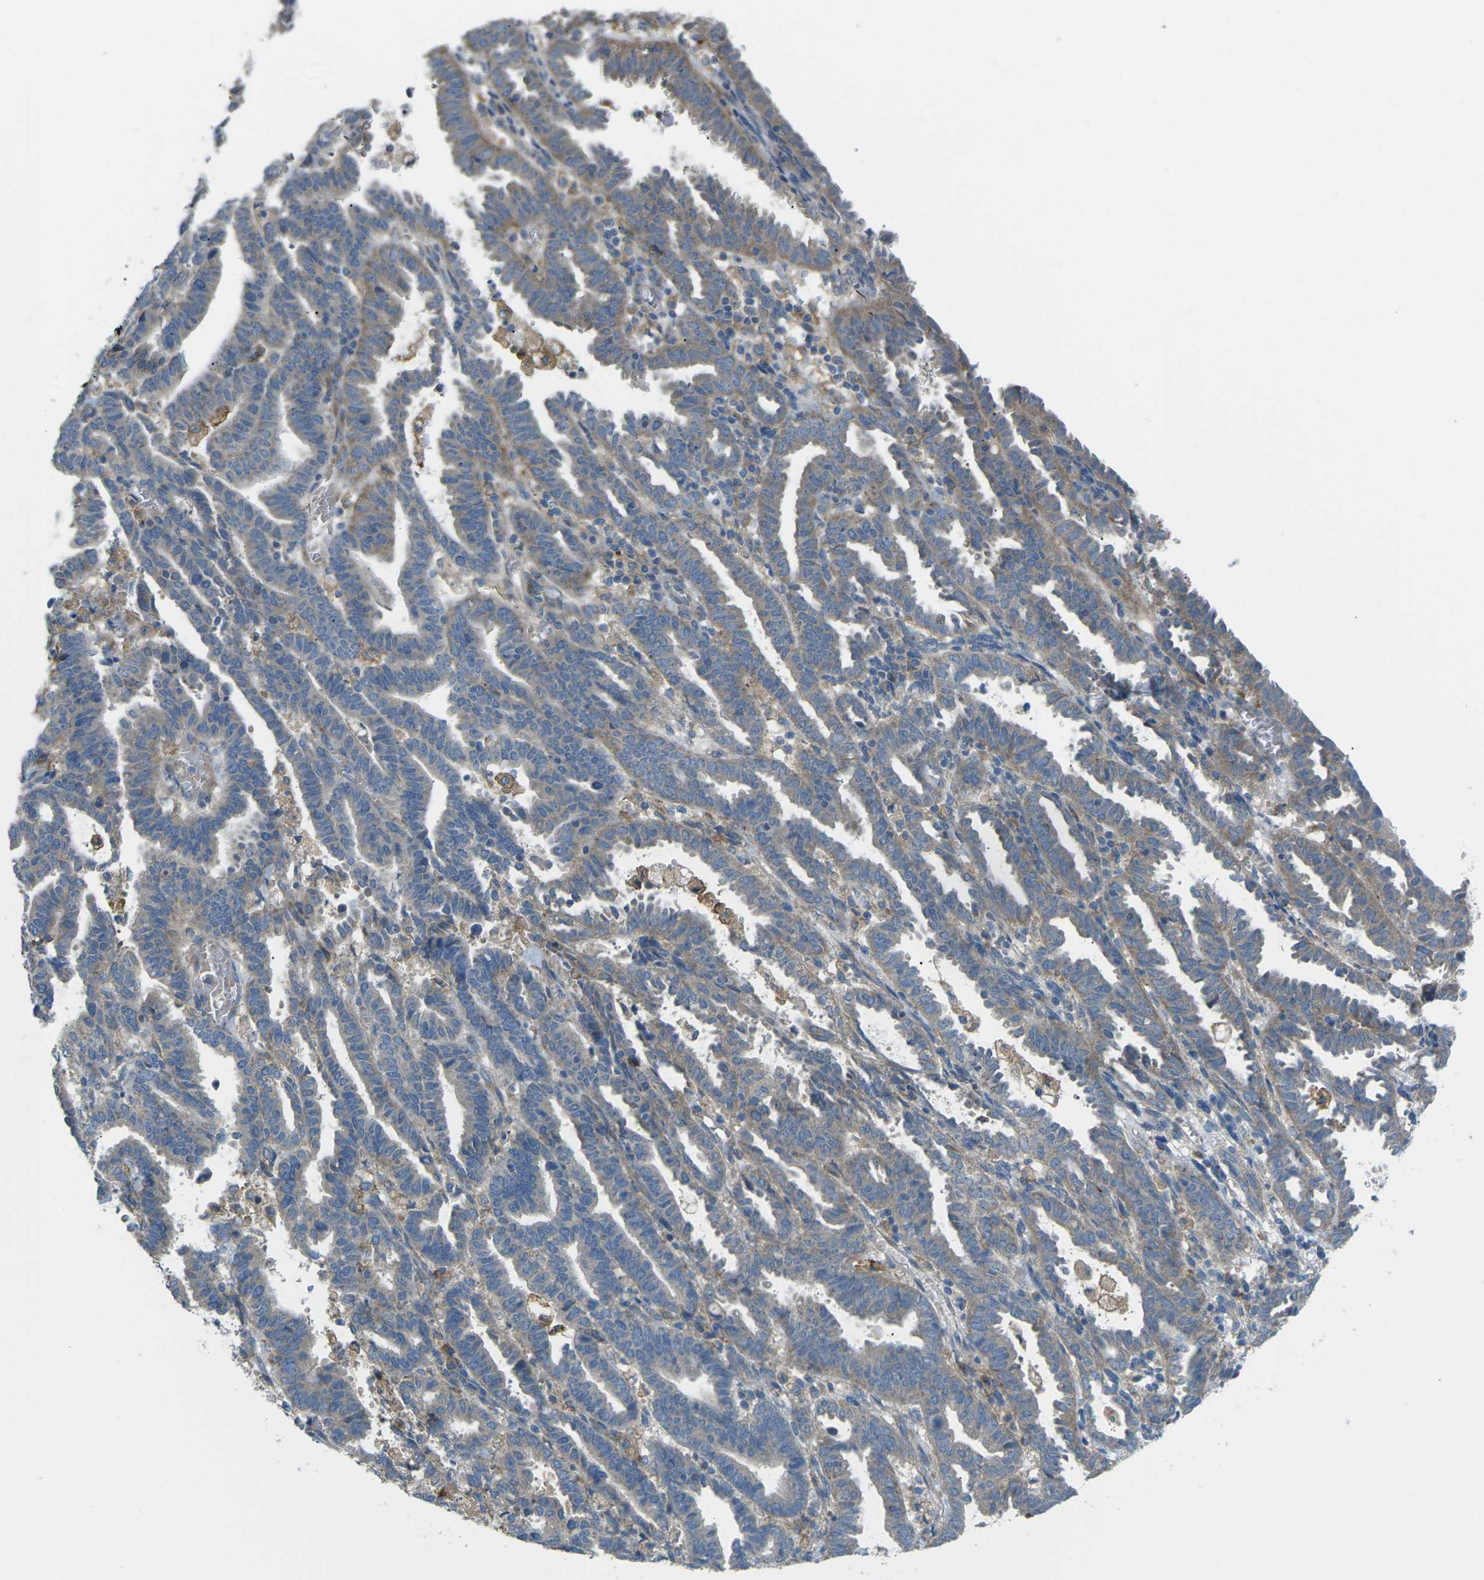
{"staining": {"intensity": "weak", "quantity": "<25%", "location": "cytoplasmic/membranous"}, "tissue": "endometrial cancer", "cell_type": "Tumor cells", "image_type": "cancer", "snomed": [{"axis": "morphology", "description": "Adenocarcinoma, NOS"}, {"axis": "topography", "description": "Uterus"}], "caption": "There is no significant positivity in tumor cells of endometrial adenocarcinoma.", "gene": "MYLK4", "patient": {"sex": "female", "age": 83}}